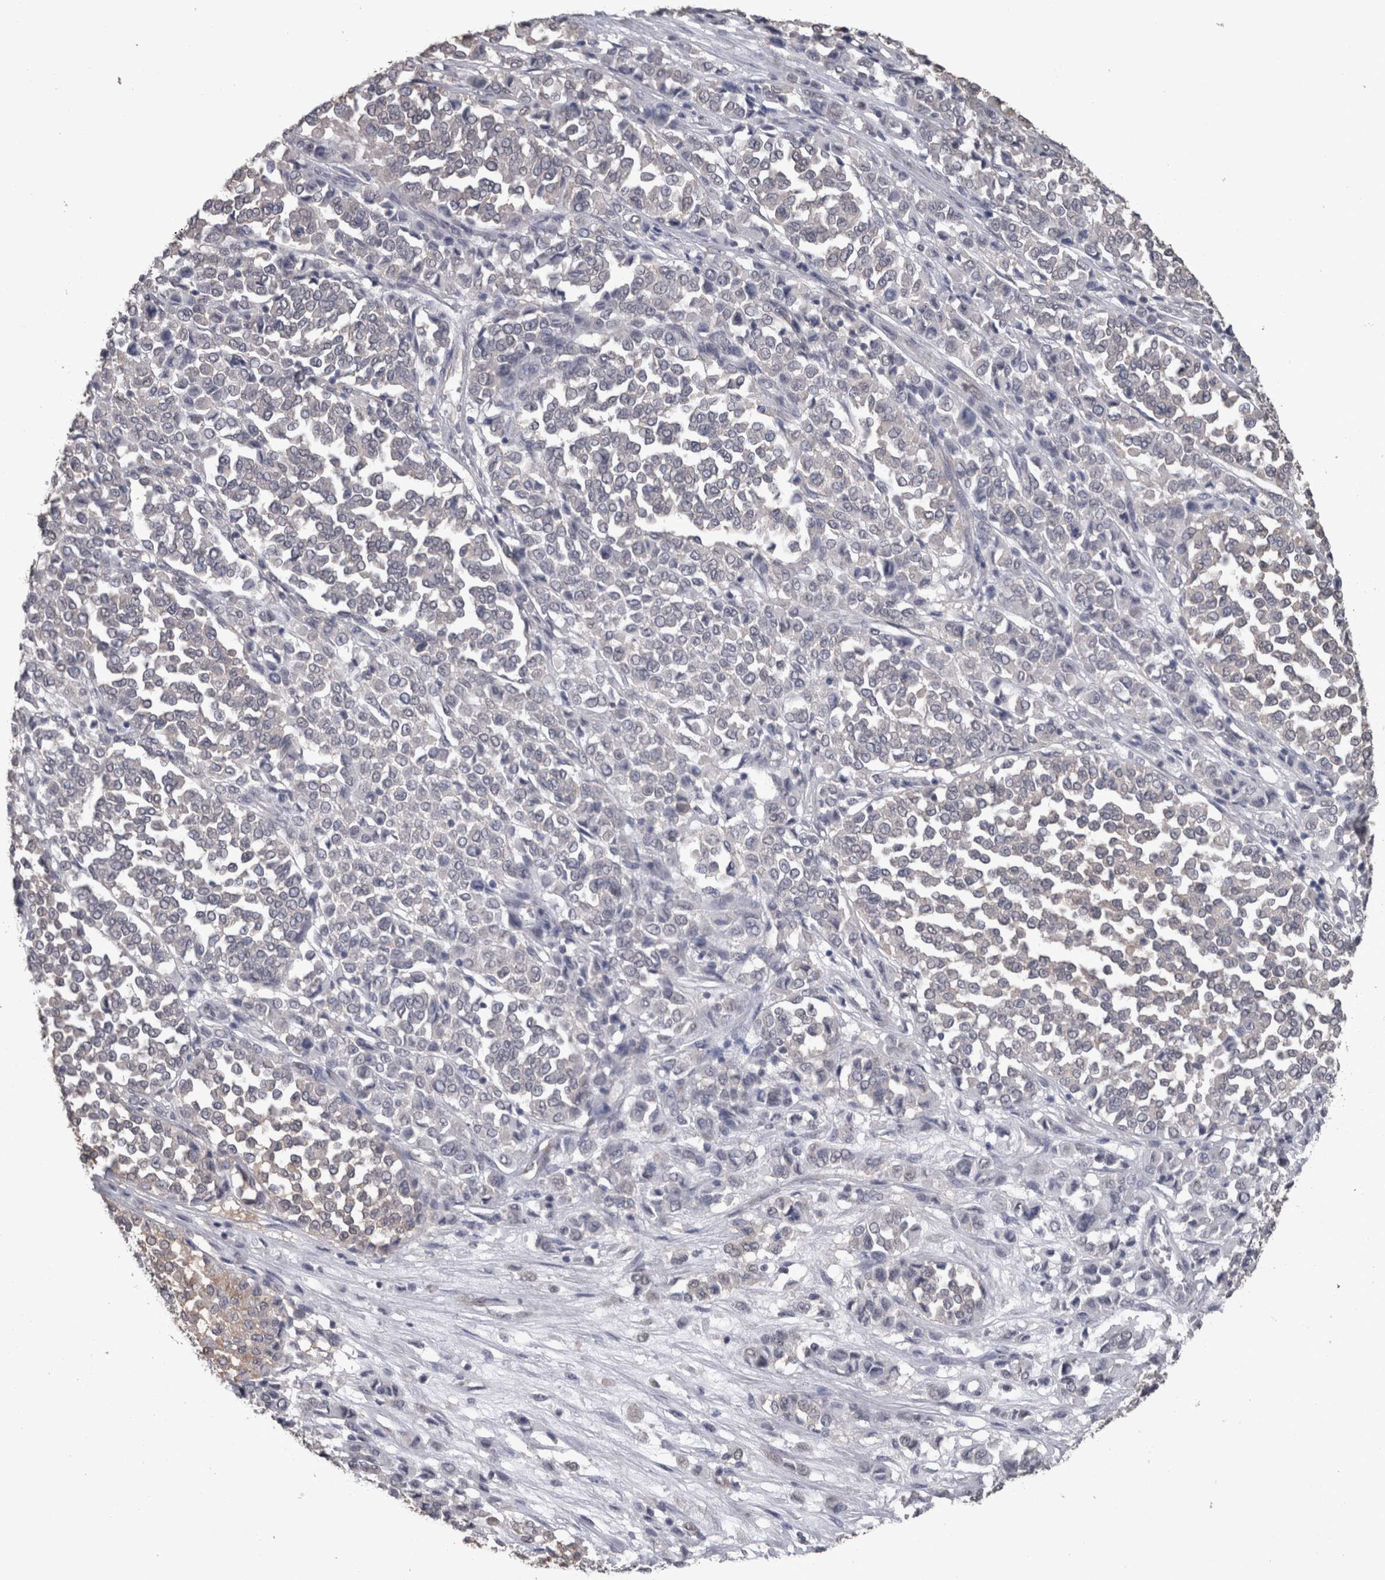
{"staining": {"intensity": "negative", "quantity": "none", "location": "none"}, "tissue": "melanoma", "cell_type": "Tumor cells", "image_type": "cancer", "snomed": [{"axis": "morphology", "description": "Malignant melanoma, Metastatic site"}, {"axis": "topography", "description": "Pancreas"}], "caption": "Tumor cells show no significant staining in melanoma.", "gene": "DDX6", "patient": {"sex": "female", "age": 30}}